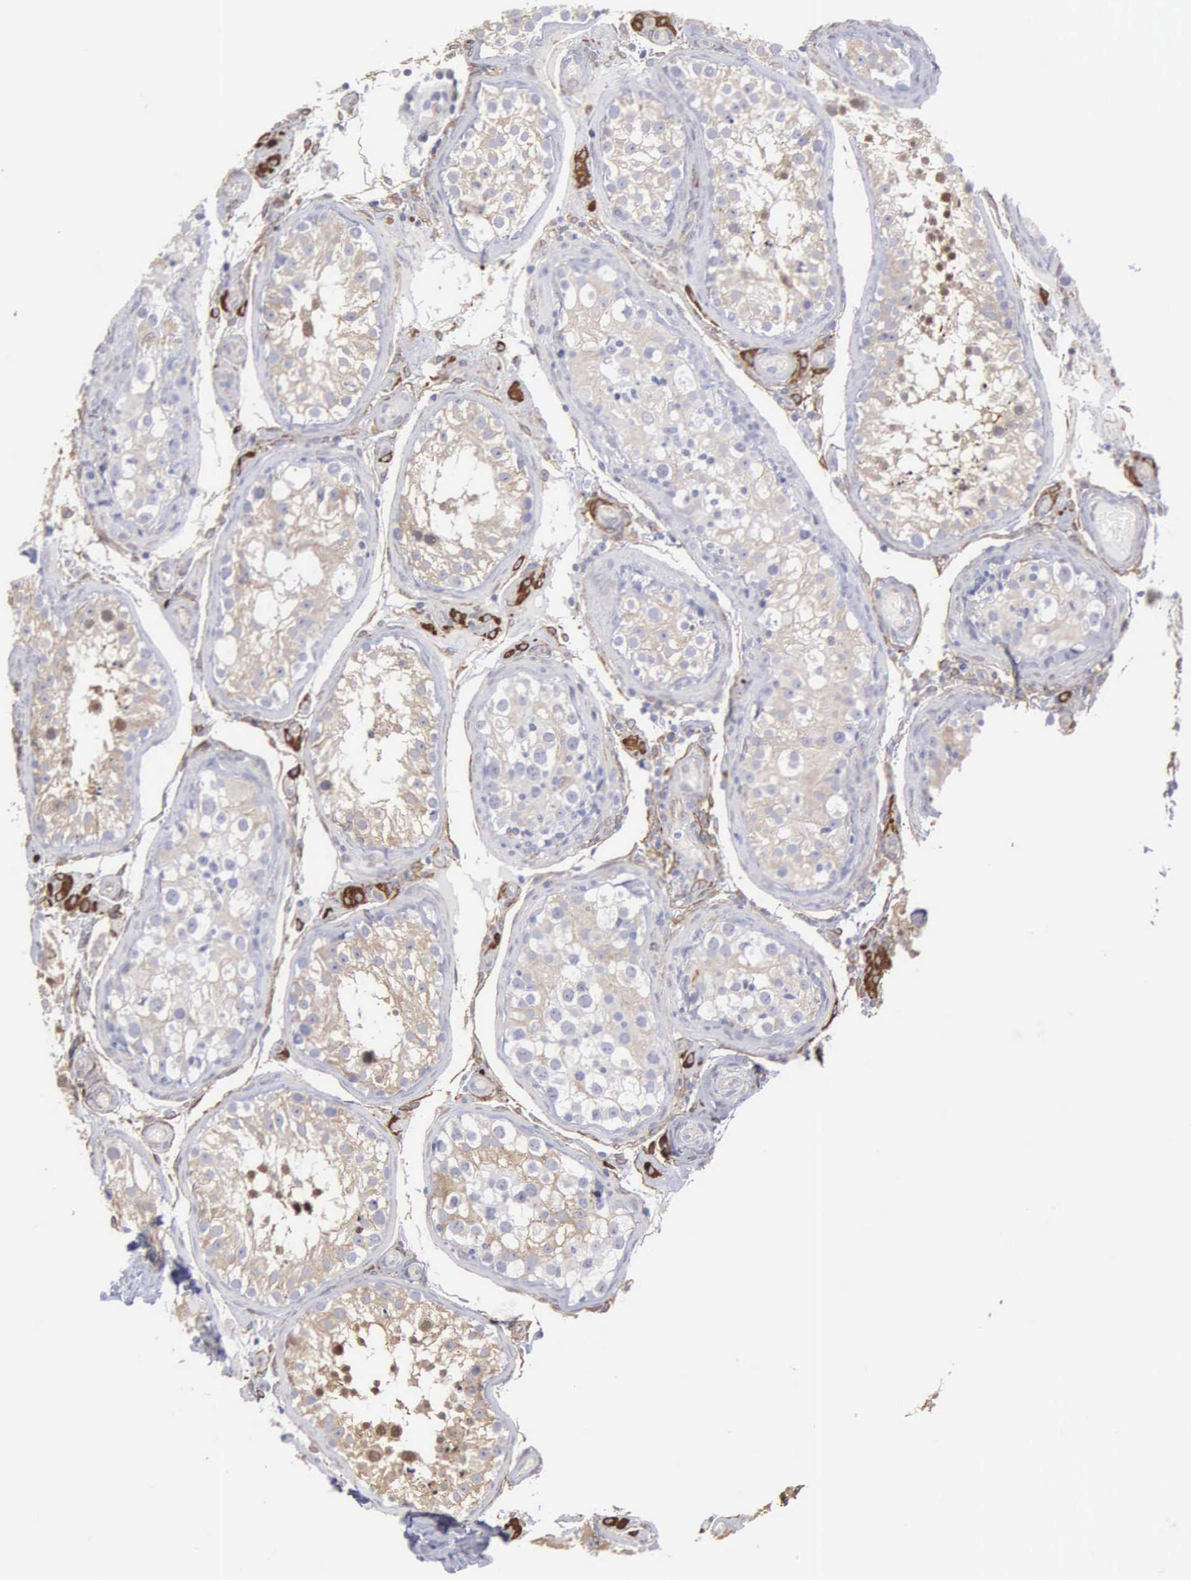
{"staining": {"intensity": "weak", "quantity": "25%-75%", "location": "cytoplasmic/membranous"}, "tissue": "testis", "cell_type": "Cells in seminiferous ducts", "image_type": "normal", "snomed": [{"axis": "morphology", "description": "Normal tissue, NOS"}, {"axis": "topography", "description": "Testis"}], "caption": "Cells in seminiferous ducts demonstrate low levels of weak cytoplasmic/membranous staining in approximately 25%-75% of cells in normal human testis.", "gene": "LIN52", "patient": {"sex": "male", "age": 24}}